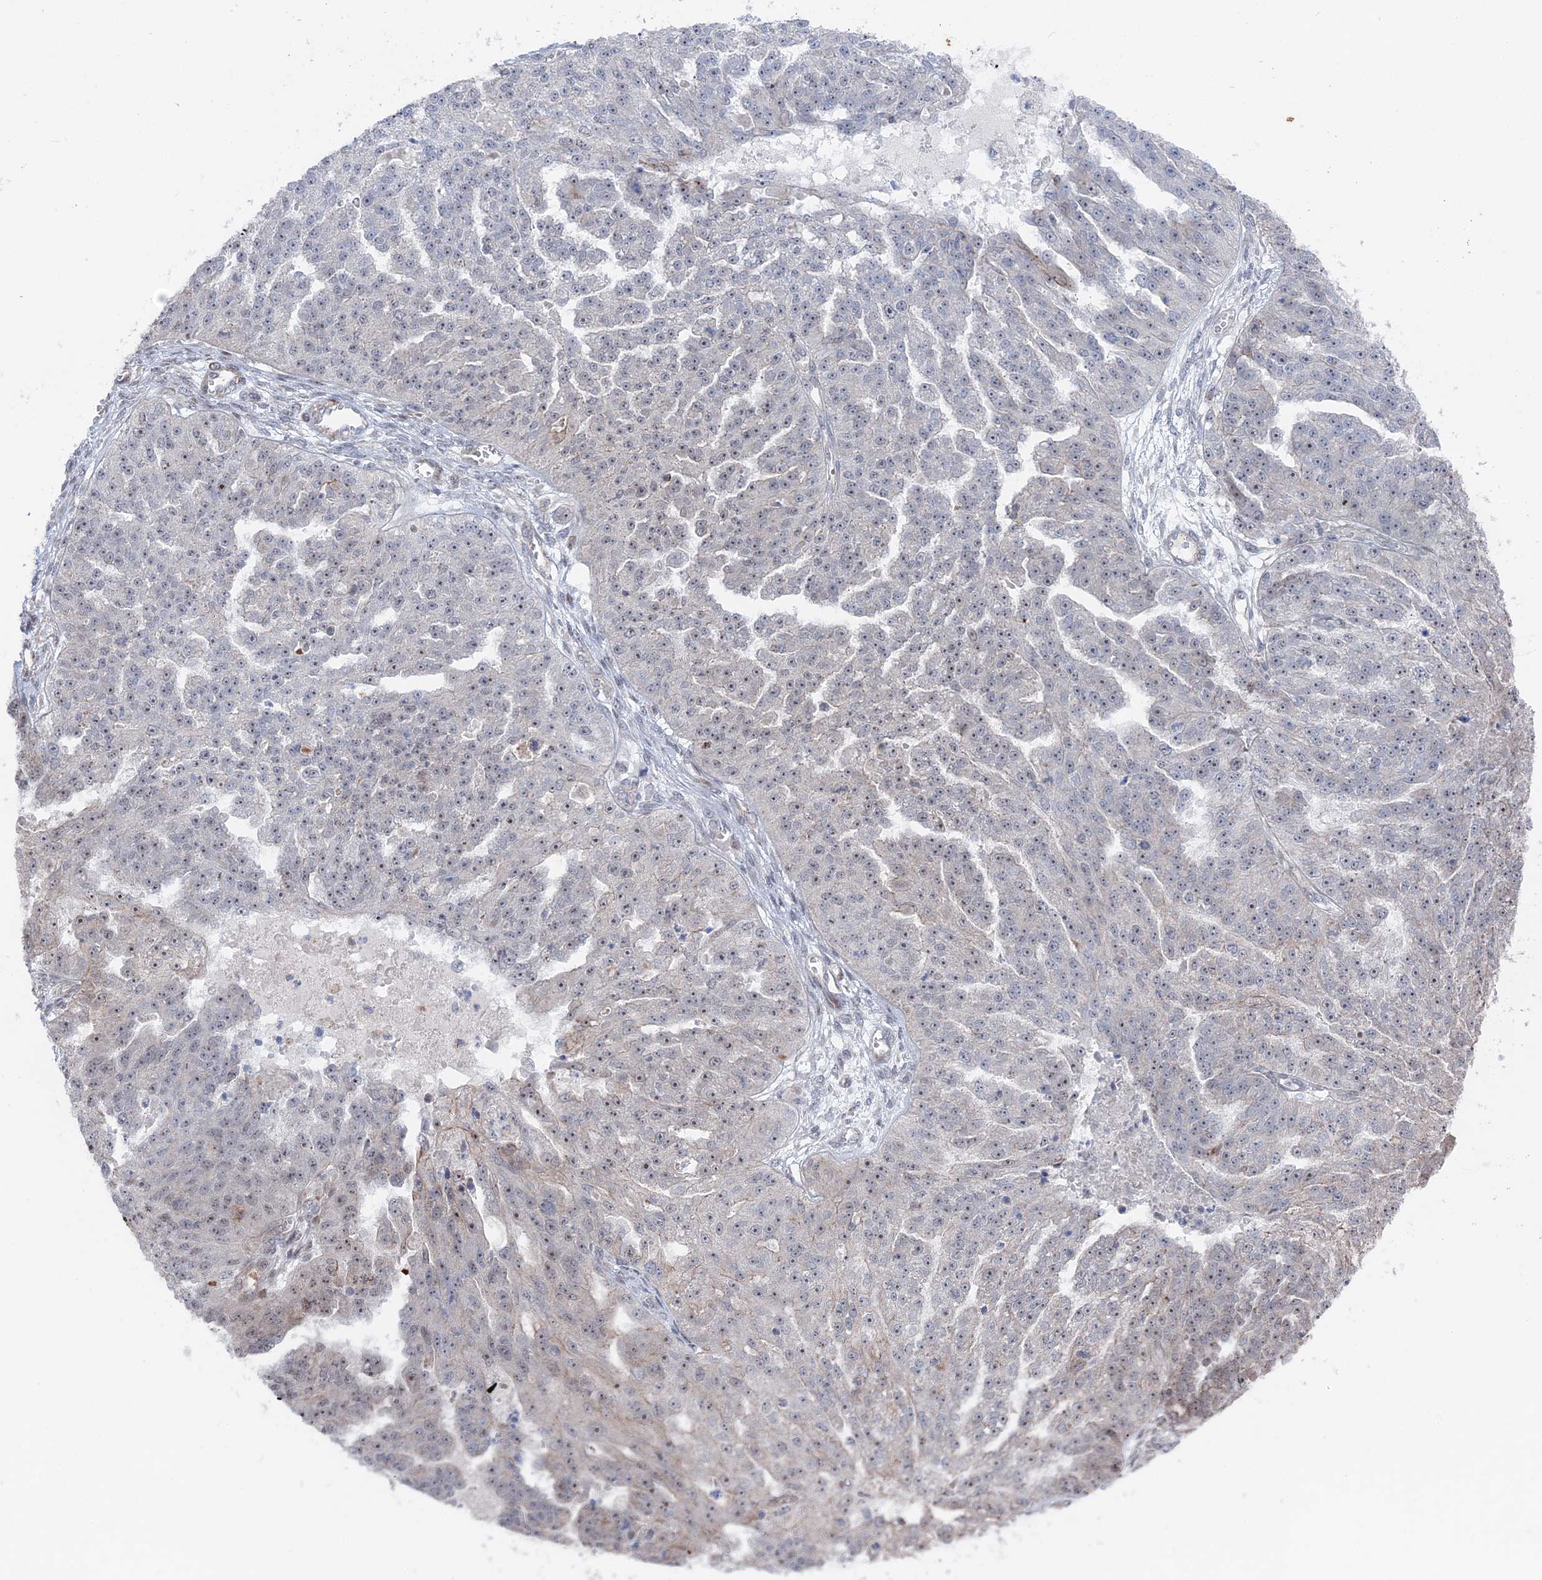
{"staining": {"intensity": "moderate", "quantity": "<25%", "location": "cytoplasmic/membranous,nuclear"}, "tissue": "ovarian cancer", "cell_type": "Tumor cells", "image_type": "cancer", "snomed": [{"axis": "morphology", "description": "Cystadenocarcinoma, serous, NOS"}, {"axis": "topography", "description": "Ovary"}], "caption": "High-power microscopy captured an immunohistochemistry image of ovarian cancer (serous cystadenocarcinoma), revealing moderate cytoplasmic/membranous and nuclear expression in about <25% of tumor cells.", "gene": "IL7", "patient": {"sex": "female", "age": 58}}